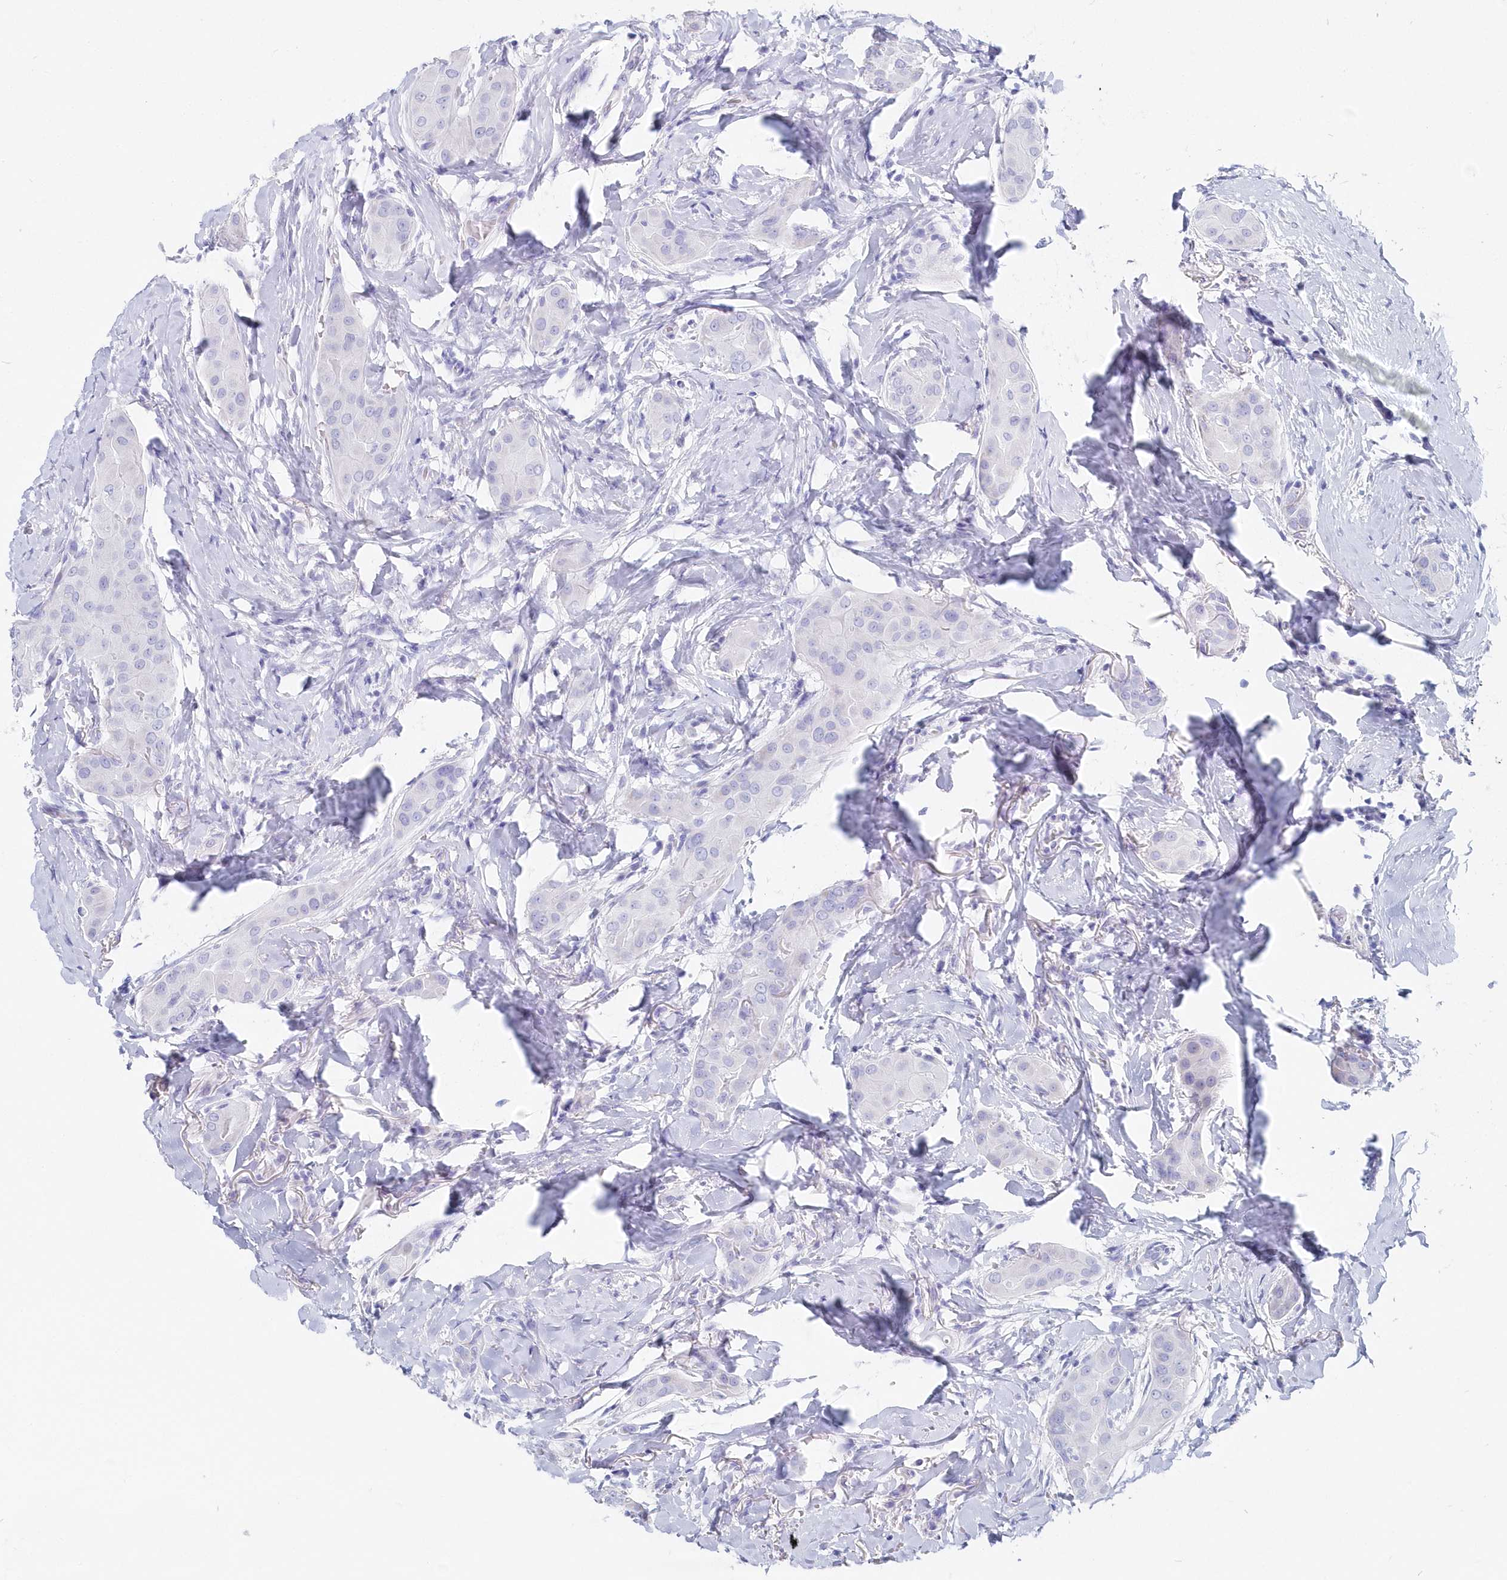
{"staining": {"intensity": "negative", "quantity": "none", "location": "none"}, "tissue": "thyroid cancer", "cell_type": "Tumor cells", "image_type": "cancer", "snomed": [{"axis": "morphology", "description": "Papillary adenocarcinoma, NOS"}, {"axis": "topography", "description": "Thyroid gland"}], "caption": "The micrograph displays no staining of tumor cells in thyroid papillary adenocarcinoma. (DAB (3,3'-diaminobenzidine) immunohistochemistry with hematoxylin counter stain).", "gene": "CSNK1G2", "patient": {"sex": "male", "age": 33}}